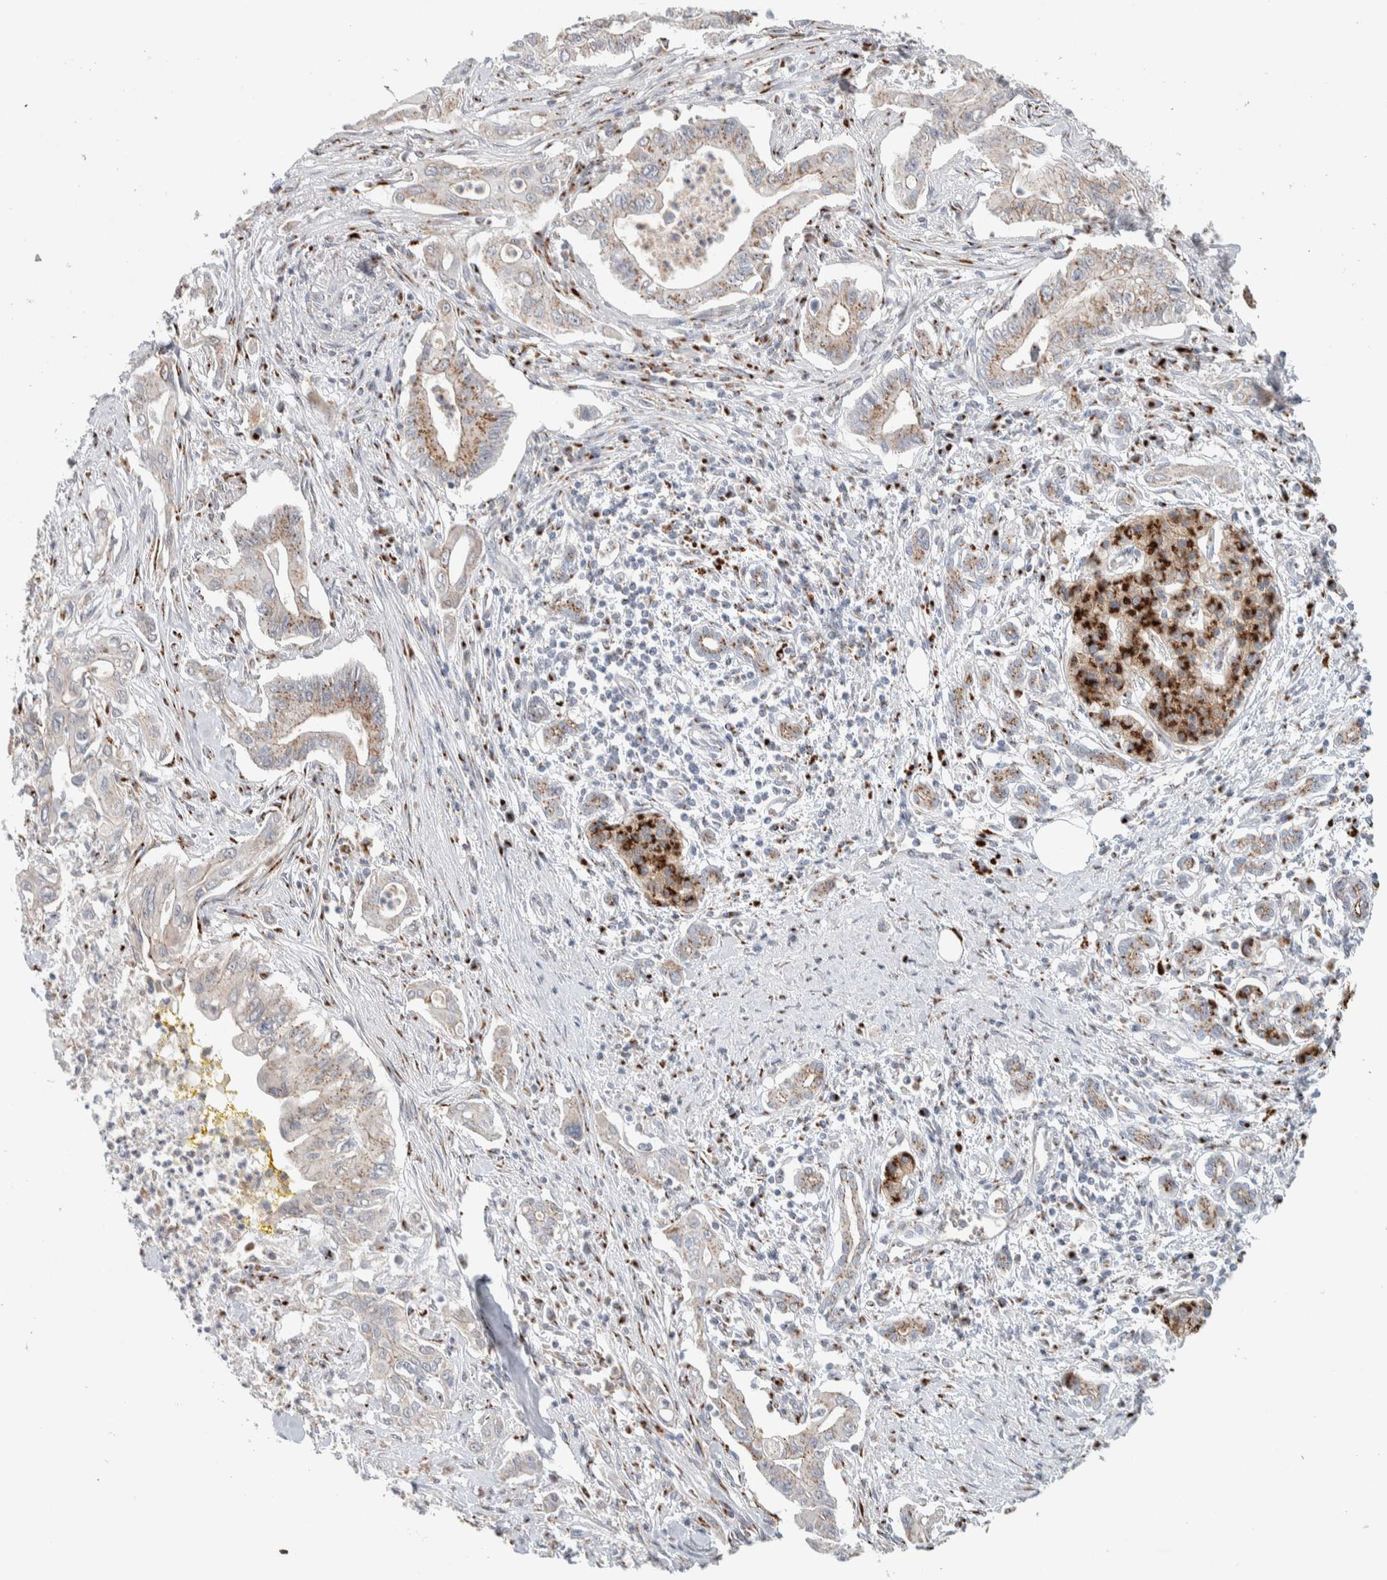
{"staining": {"intensity": "moderate", "quantity": "<25%", "location": "cytoplasmic/membranous"}, "tissue": "pancreatic cancer", "cell_type": "Tumor cells", "image_type": "cancer", "snomed": [{"axis": "morphology", "description": "Adenocarcinoma, NOS"}, {"axis": "topography", "description": "Pancreas"}], "caption": "Pancreatic cancer stained with DAB (3,3'-diaminobenzidine) IHC demonstrates low levels of moderate cytoplasmic/membranous staining in about <25% of tumor cells. (brown staining indicates protein expression, while blue staining denotes nuclei).", "gene": "SLC38A10", "patient": {"sex": "male", "age": 58}}